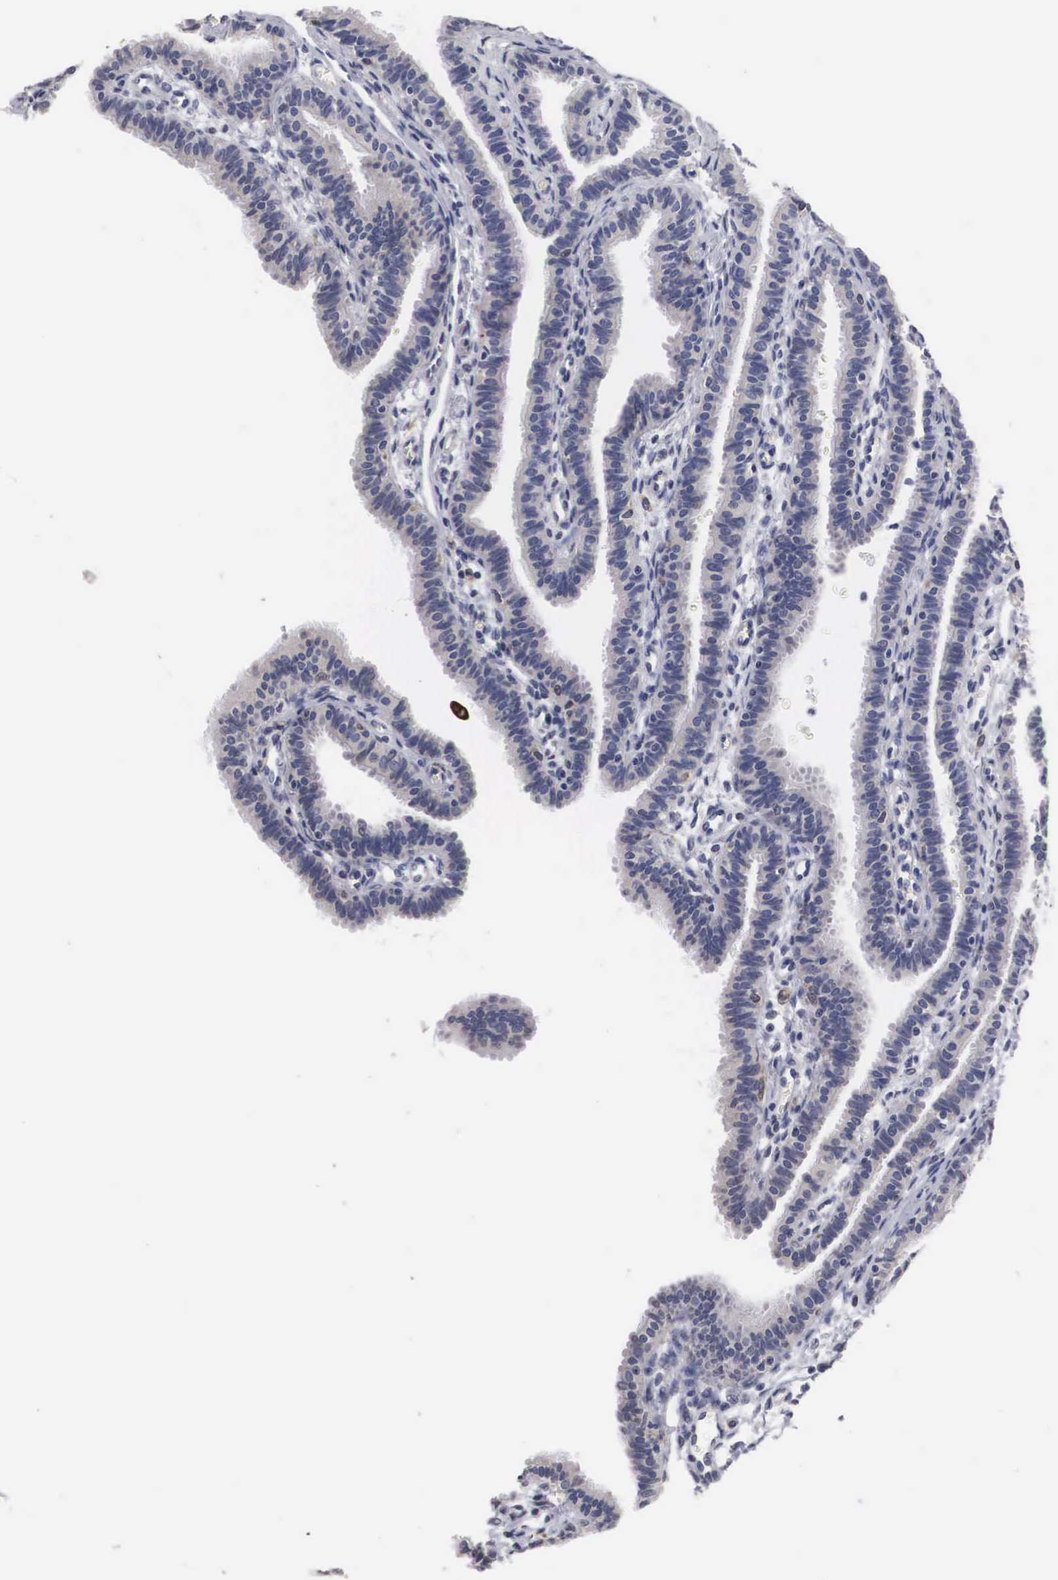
{"staining": {"intensity": "weak", "quantity": "25%-75%", "location": "cytoplasmic/membranous"}, "tissue": "fallopian tube", "cell_type": "Glandular cells", "image_type": "normal", "snomed": [{"axis": "morphology", "description": "Normal tissue, NOS"}, {"axis": "topography", "description": "Fallopian tube"}], "caption": "Protein analysis of normal fallopian tube demonstrates weak cytoplasmic/membranous staining in approximately 25%-75% of glandular cells. The staining was performed using DAB (3,3'-diaminobenzidine) to visualize the protein expression in brown, while the nuclei were stained in blue with hematoxylin (Magnification: 20x).", "gene": "HMOX1", "patient": {"sex": "female", "age": 32}}